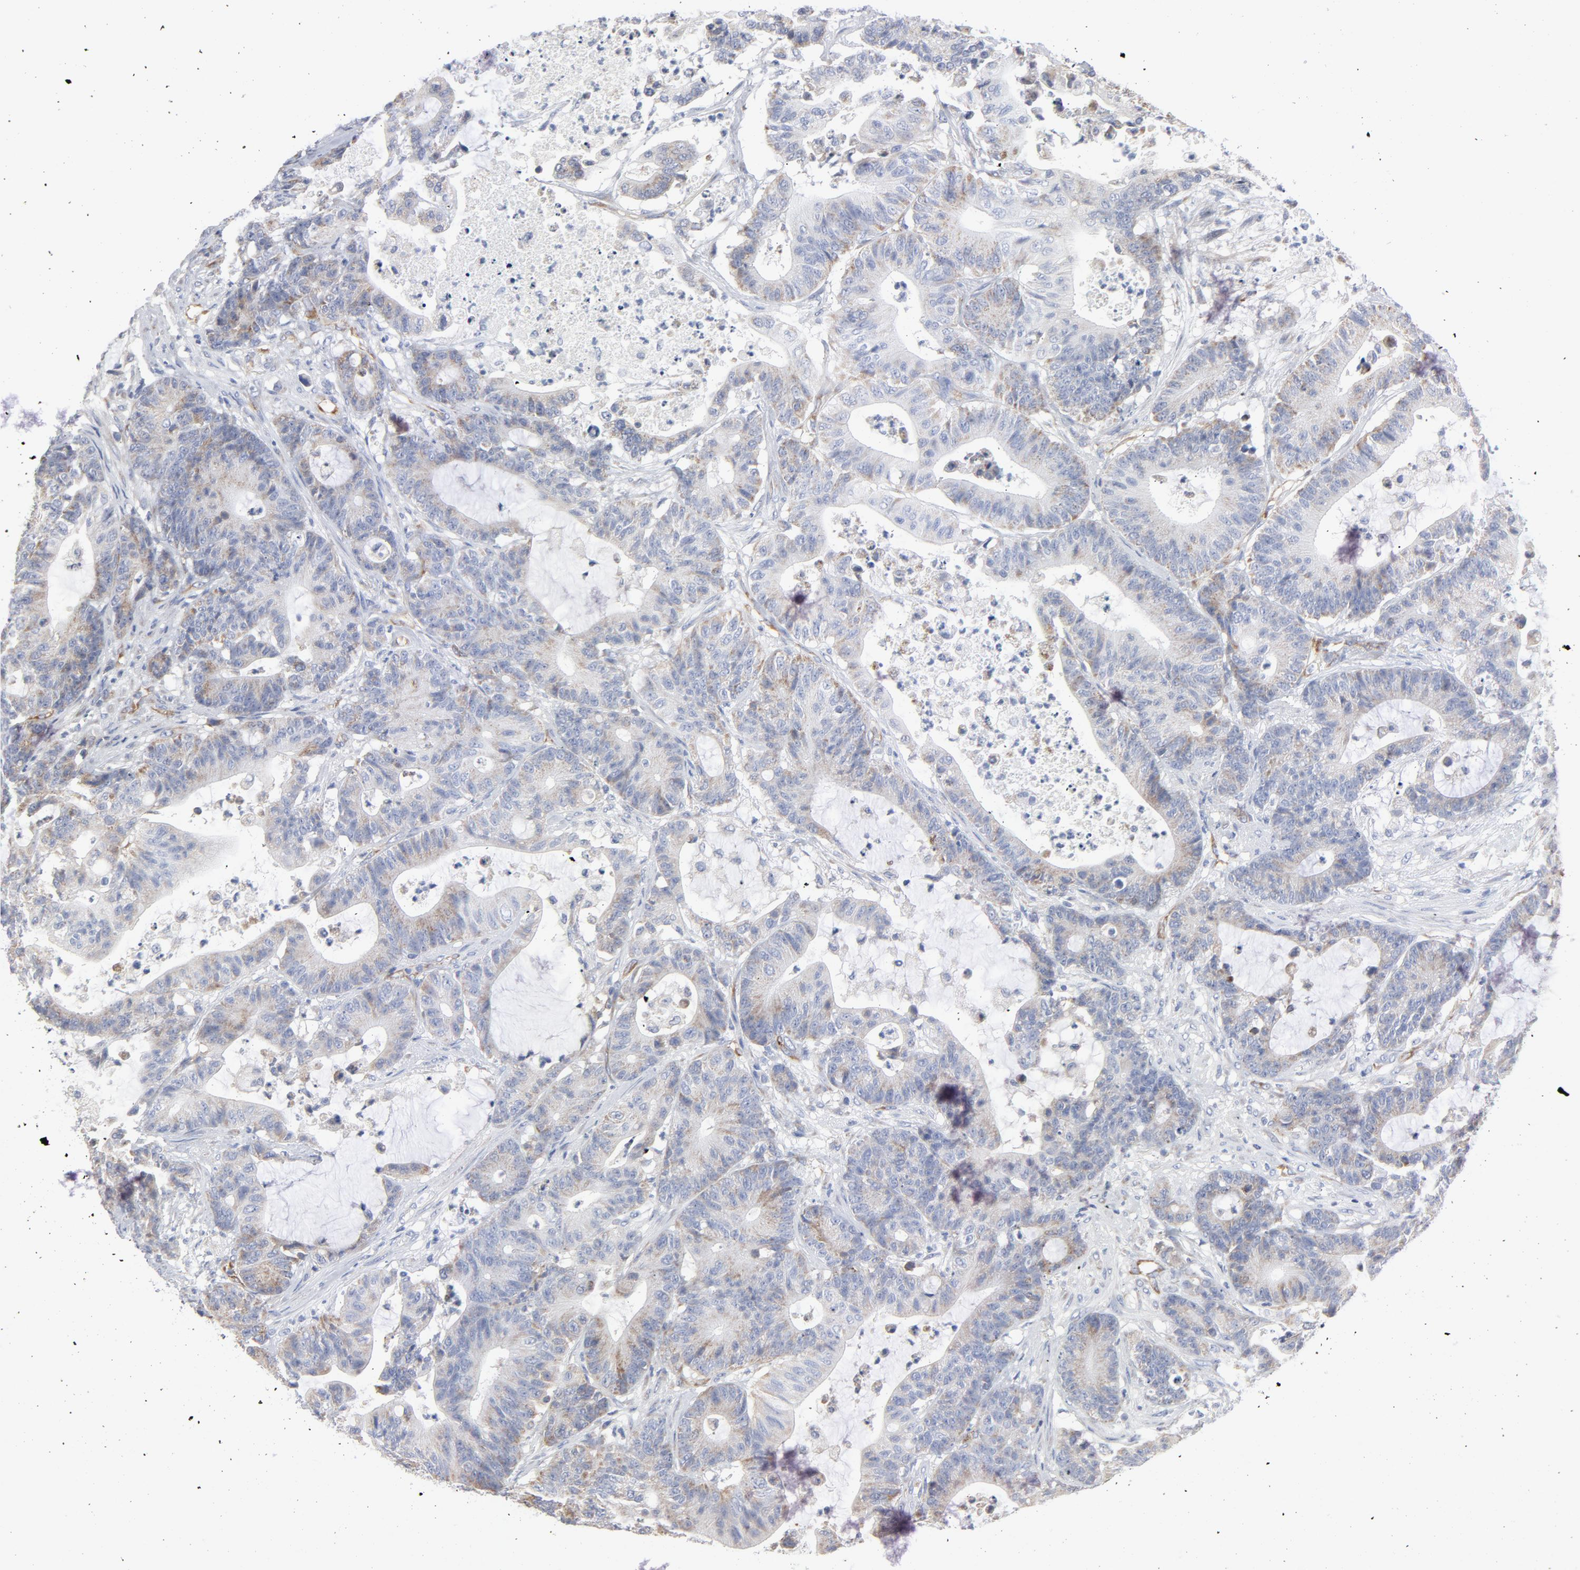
{"staining": {"intensity": "weak", "quantity": ">75%", "location": "cytoplasmic/membranous"}, "tissue": "colorectal cancer", "cell_type": "Tumor cells", "image_type": "cancer", "snomed": [{"axis": "morphology", "description": "Adenocarcinoma, NOS"}, {"axis": "topography", "description": "Colon"}], "caption": "Human colorectal cancer stained for a protein (brown) reveals weak cytoplasmic/membranous positive expression in about >75% of tumor cells.", "gene": "OXA1L", "patient": {"sex": "female", "age": 84}}